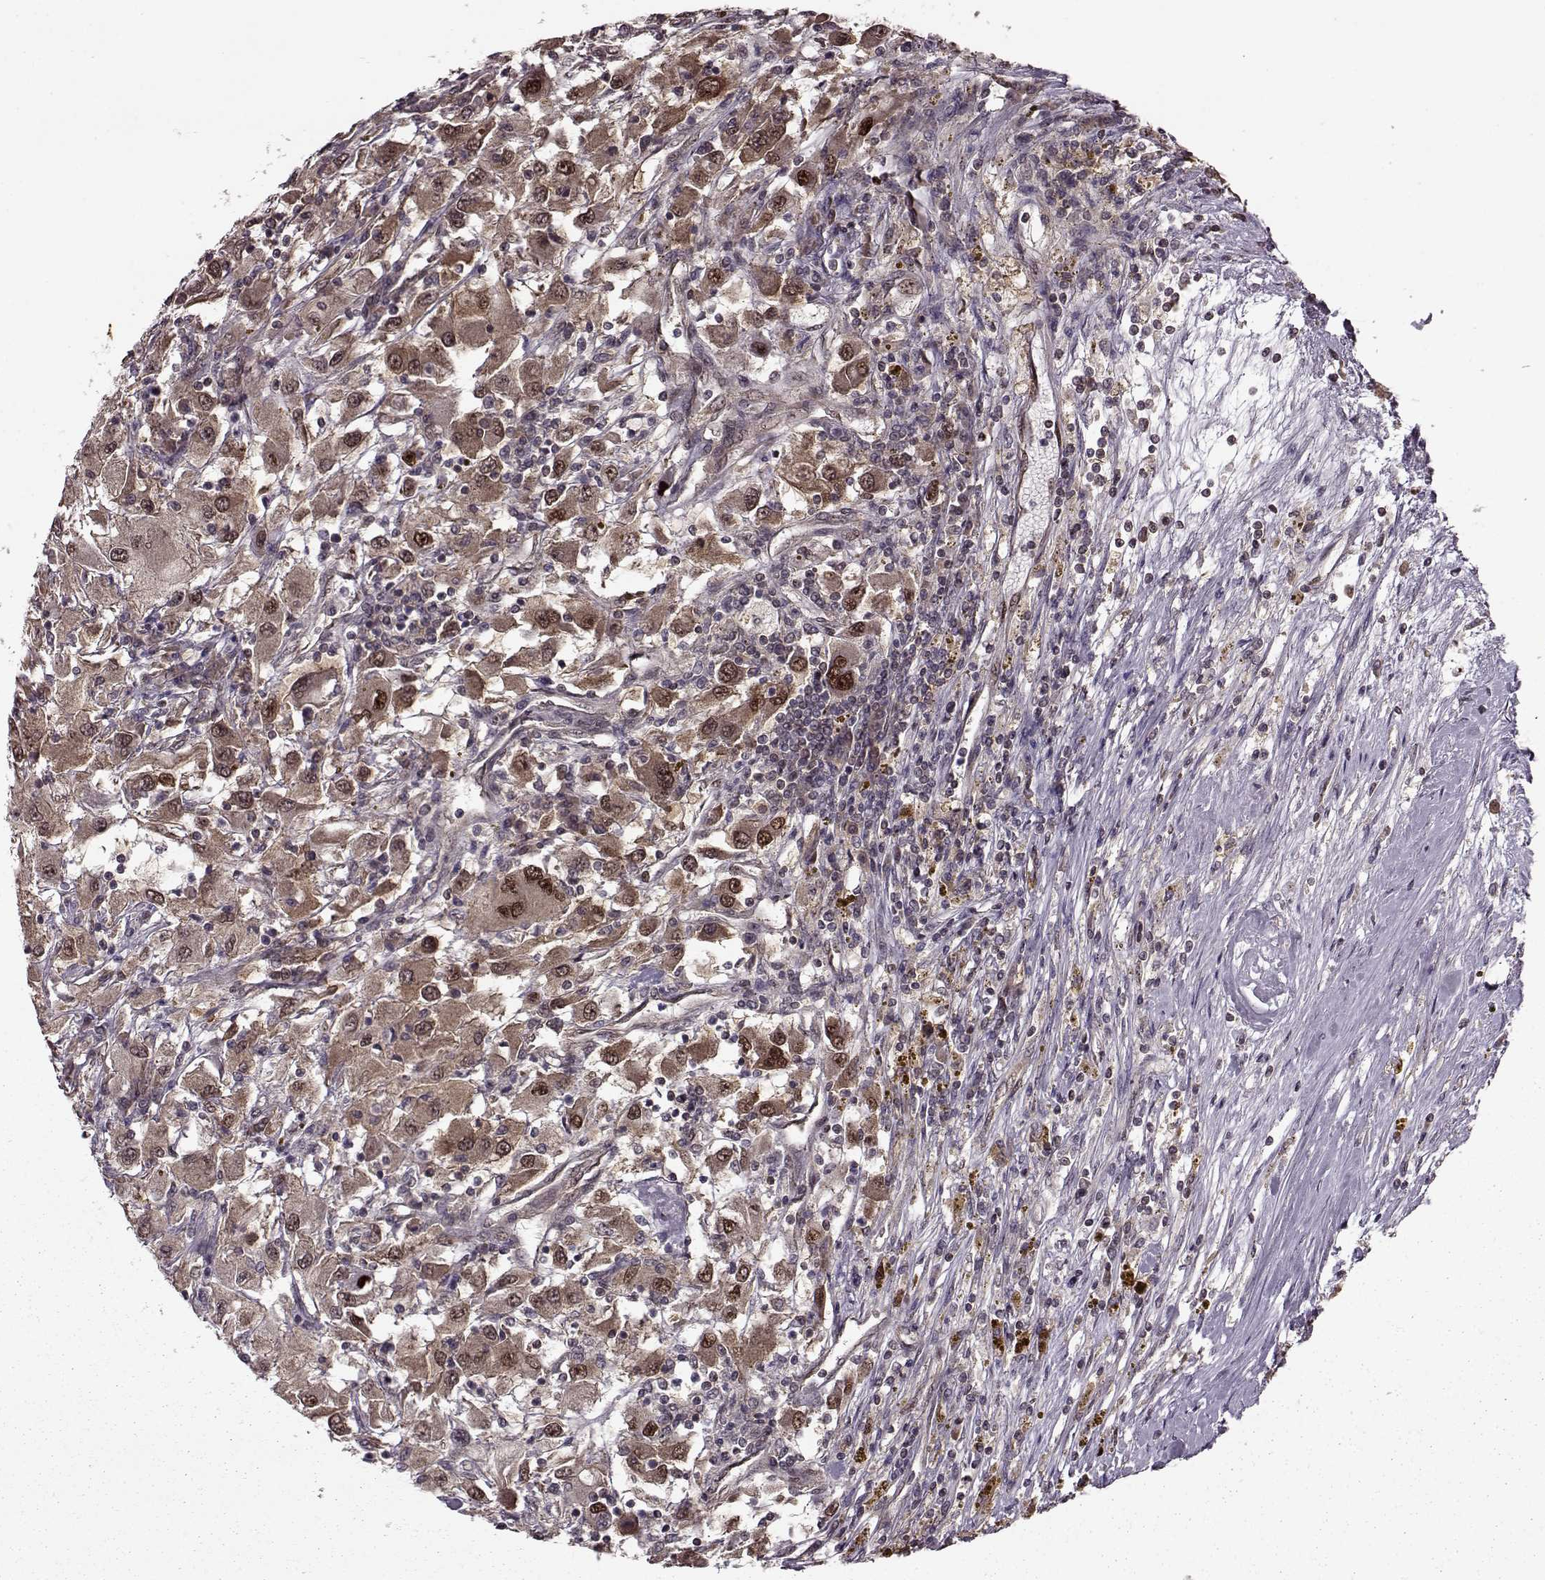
{"staining": {"intensity": "moderate", "quantity": ">75%", "location": "cytoplasmic/membranous,nuclear"}, "tissue": "renal cancer", "cell_type": "Tumor cells", "image_type": "cancer", "snomed": [{"axis": "morphology", "description": "Adenocarcinoma, NOS"}, {"axis": "topography", "description": "Kidney"}], "caption": "This micrograph displays IHC staining of human renal cancer (adenocarcinoma), with medium moderate cytoplasmic/membranous and nuclear expression in approximately >75% of tumor cells.", "gene": "FTO", "patient": {"sex": "female", "age": 67}}